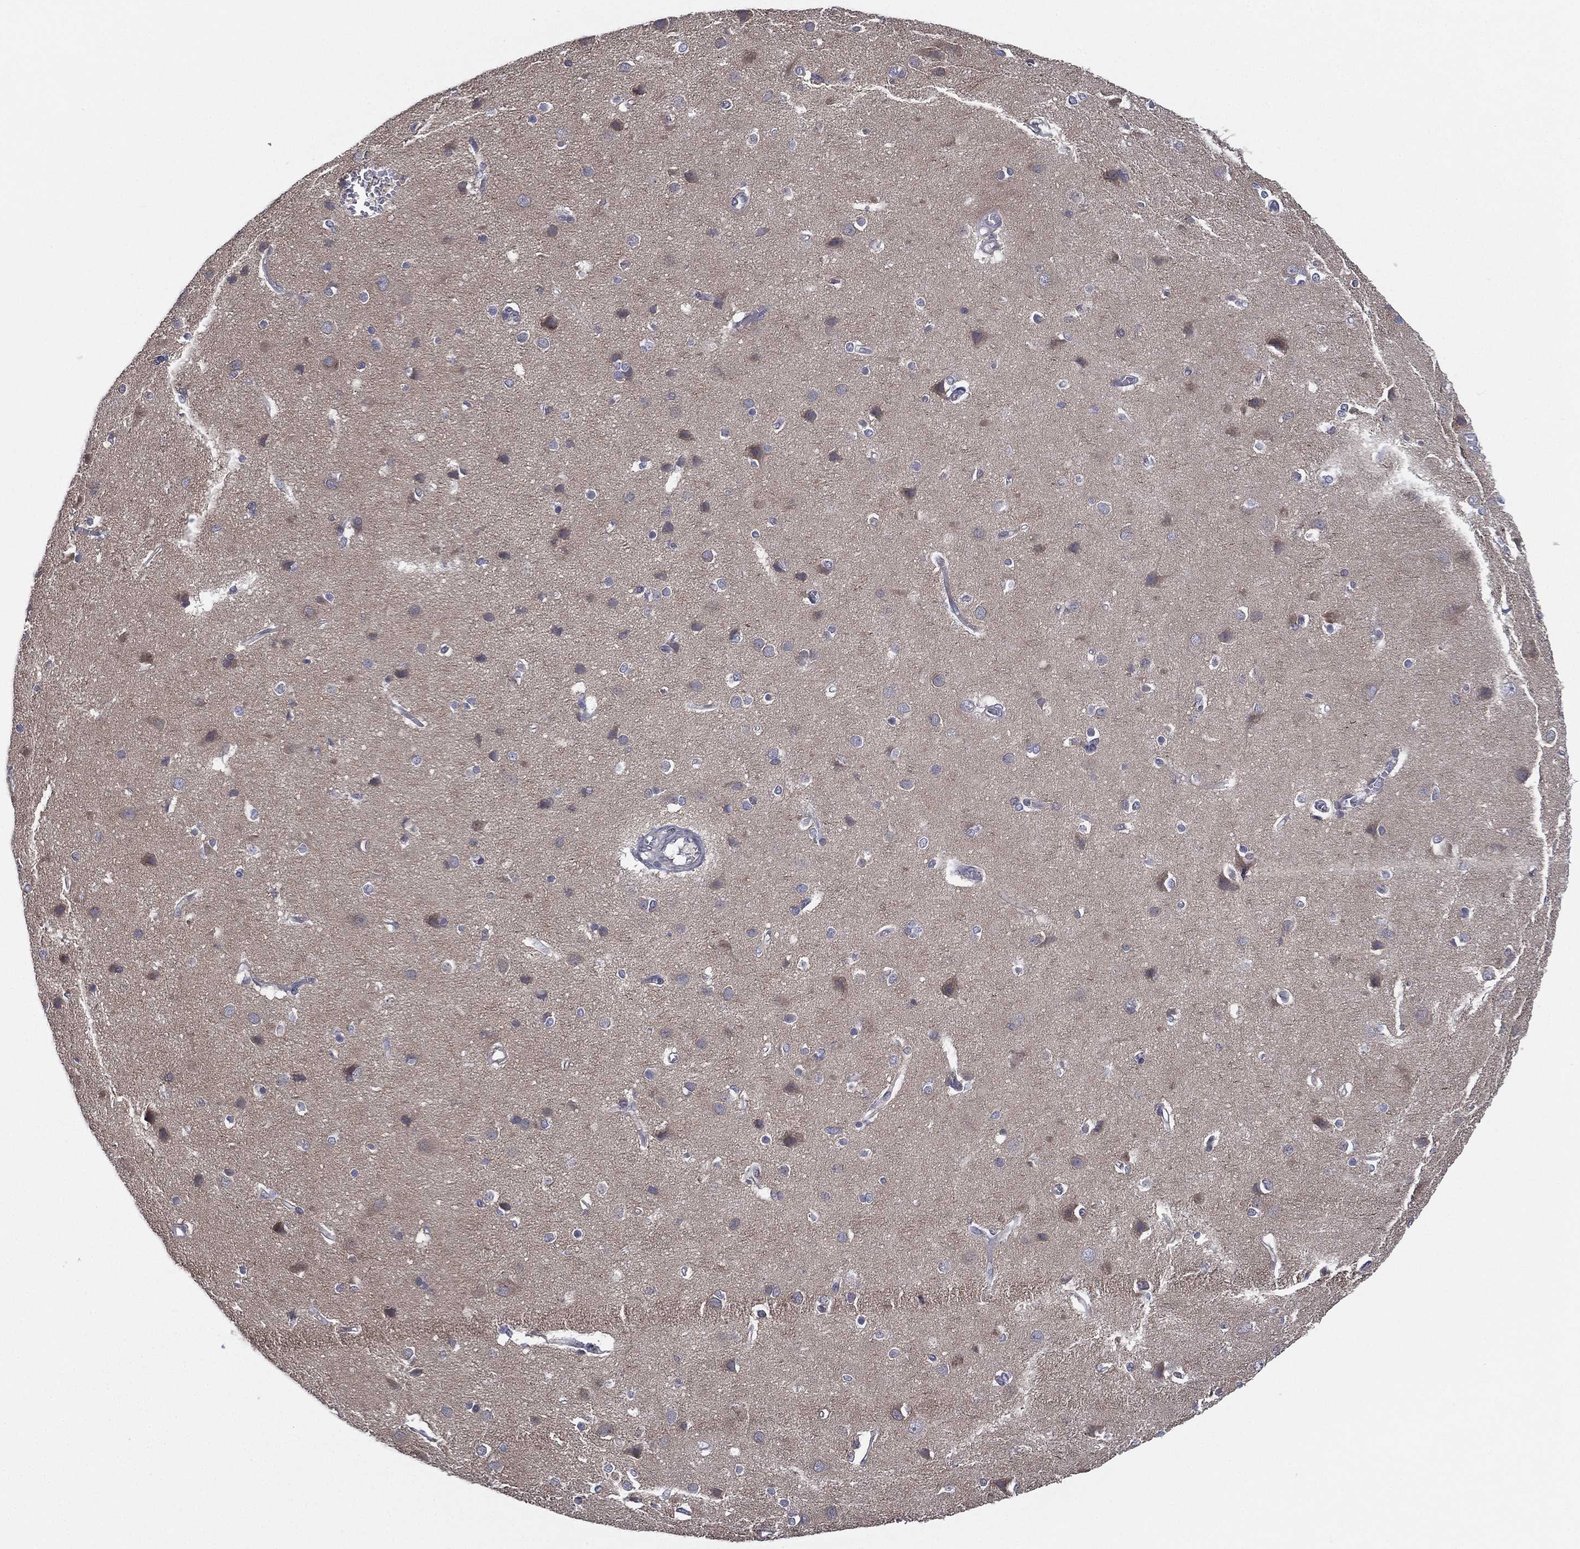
{"staining": {"intensity": "negative", "quantity": "none", "location": "none"}, "tissue": "cerebral cortex", "cell_type": "Endothelial cells", "image_type": "normal", "snomed": [{"axis": "morphology", "description": "Normal tissue, NOS"}, {"axis": "topography", "description": "Cerebral cortex"}], "caption": "This is a photomicrograph of immunohistochemistry (IHC) staining of unremarkable cerebral cortex, which shows no staining in endothelial cells.", "gene": "MPP7", "patient": {"sex": "male", "age": 37}}